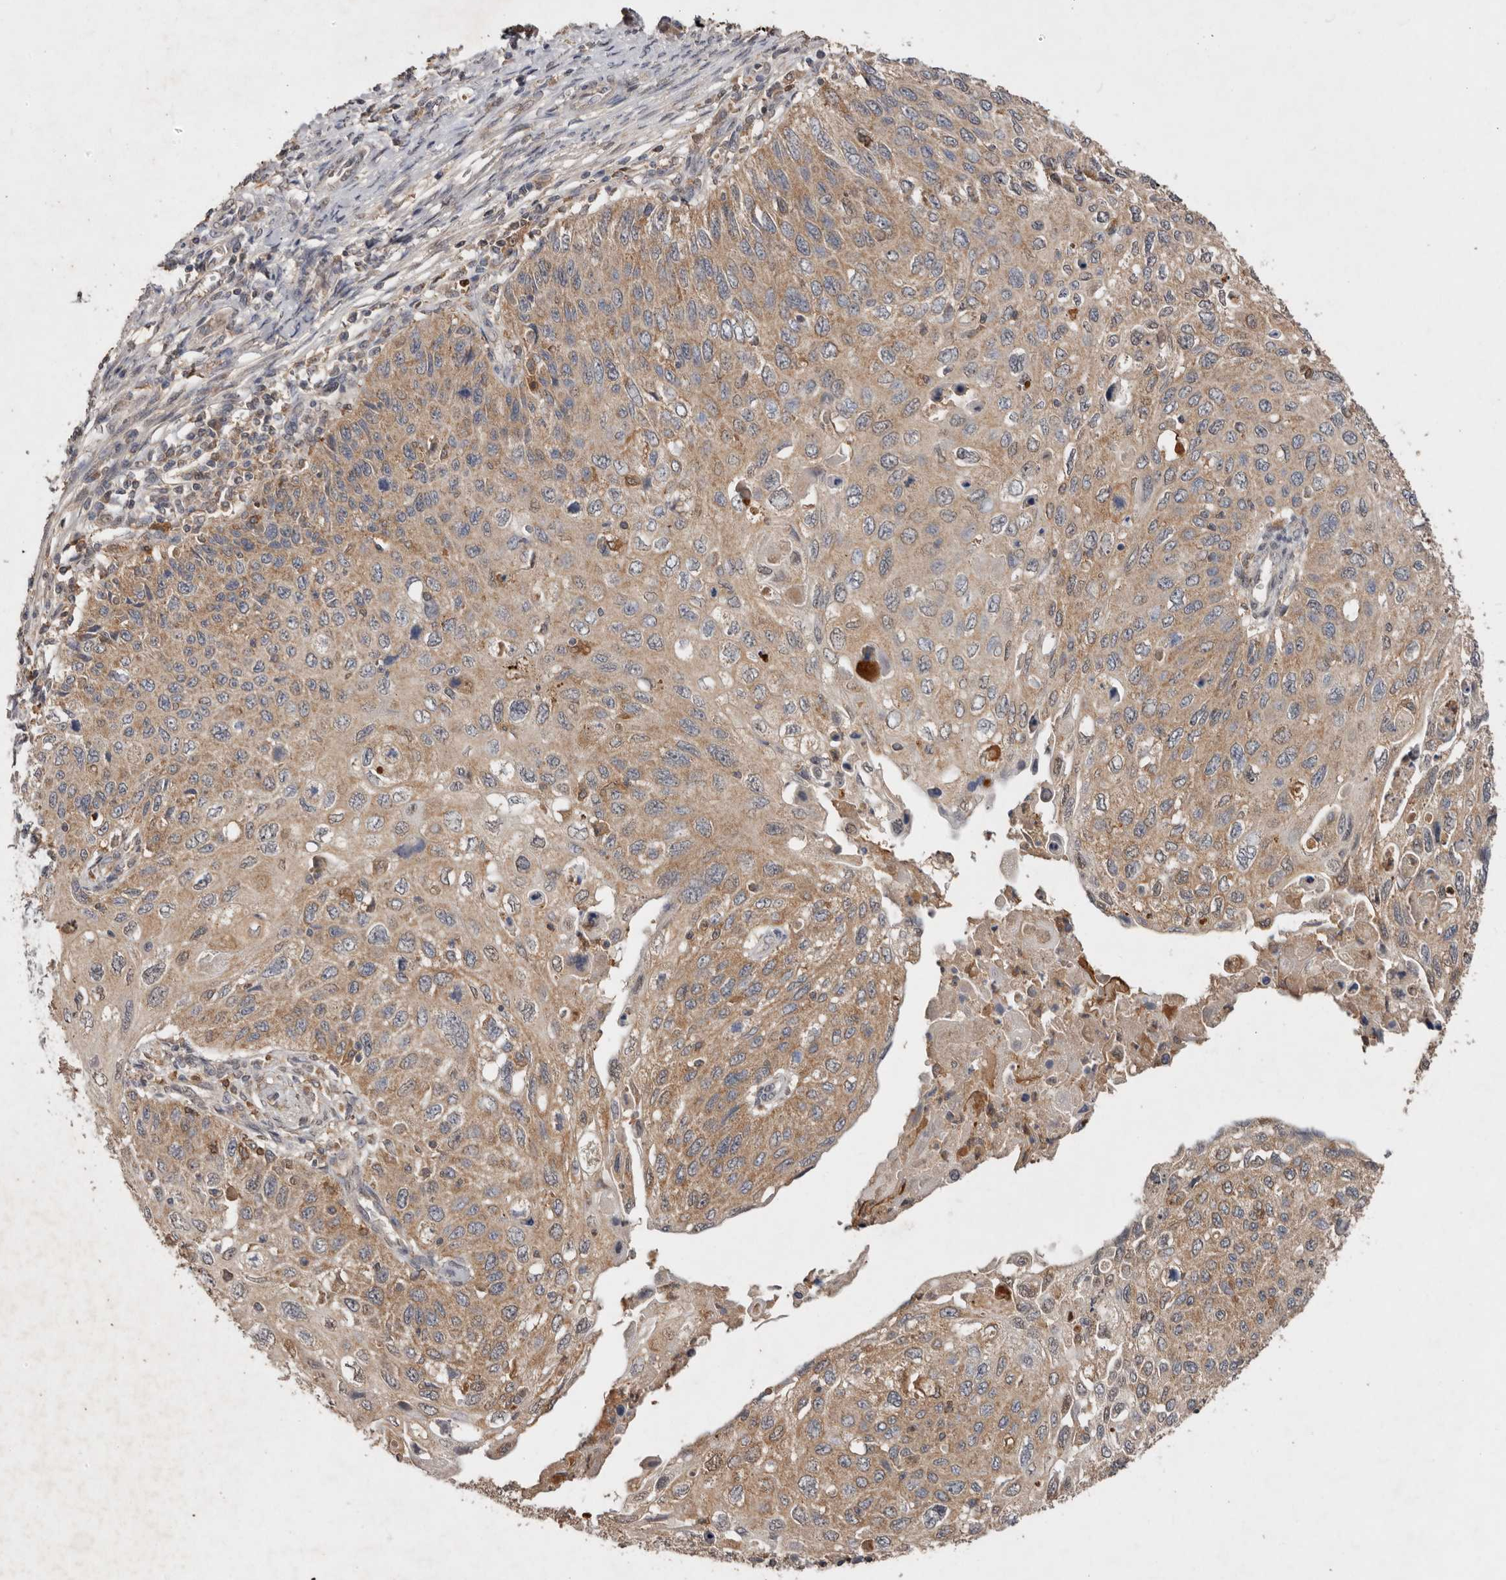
{"staining": {"intensity": "moderate", "quantity": ">75%", "location": "cytoplasmic/membranous"}, "tissue": "cervical cancer", "cell_type": "Tumor cells", "image_type": "cancer", "snomed": [{"axis": "morphology", "description": "Squamous cell carcinoma, NOS"}, {"axis": "topography", "description": "Cervix"}], "caption": "Approximately >75% of tumor cells in squamous cell carcinoma (cervical) demonstrate moderate cytoplasmic/membranous protein staining as visualized by brown immunohistochemical staining.", "gene": "EDEM1", "patient": {"sex": "female", "age": 70}}